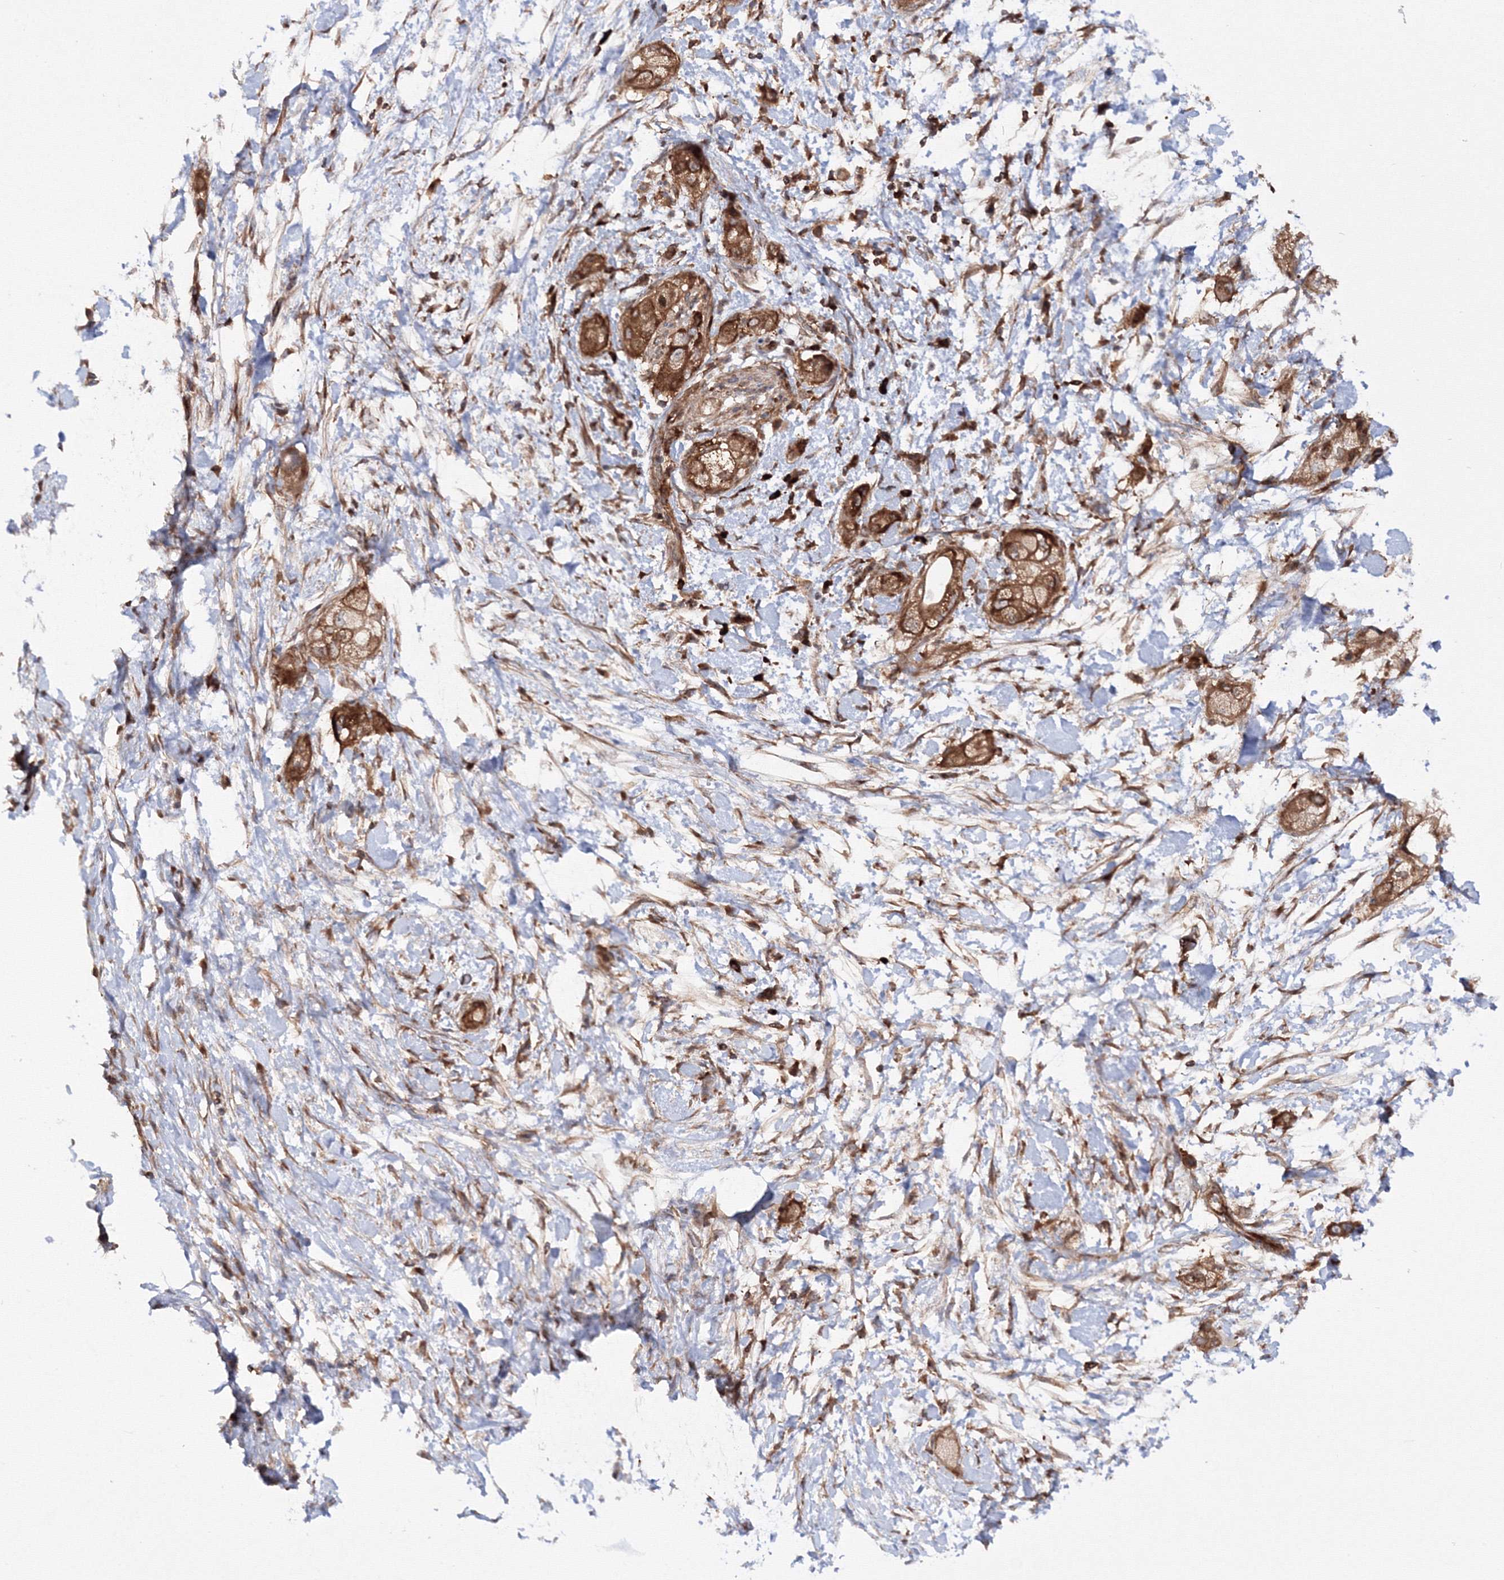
{"staining": {"intensity": "moderate", "quantity": ">75%", "location": "cytoplasmic/membranous"}, "tissue": "pancreatic cancer", "cell_type": "Tumor cells", "image_type": "cancer", "snomed": [{"axis": "morphology", "description": "Adenocarcinoma, NOS"}, {"axis": "topography", "description": "Pancreas"}], "caption": "Pancreatic cancer stained with DAB (3,3'-diaminobenzidine) IHC displays medium levels of moderate cytoplasmic/membranous positivity in approximately >75% of tumor cells.", "gene": "HARS1", "patient": {"sex": "male", "age": 58}}